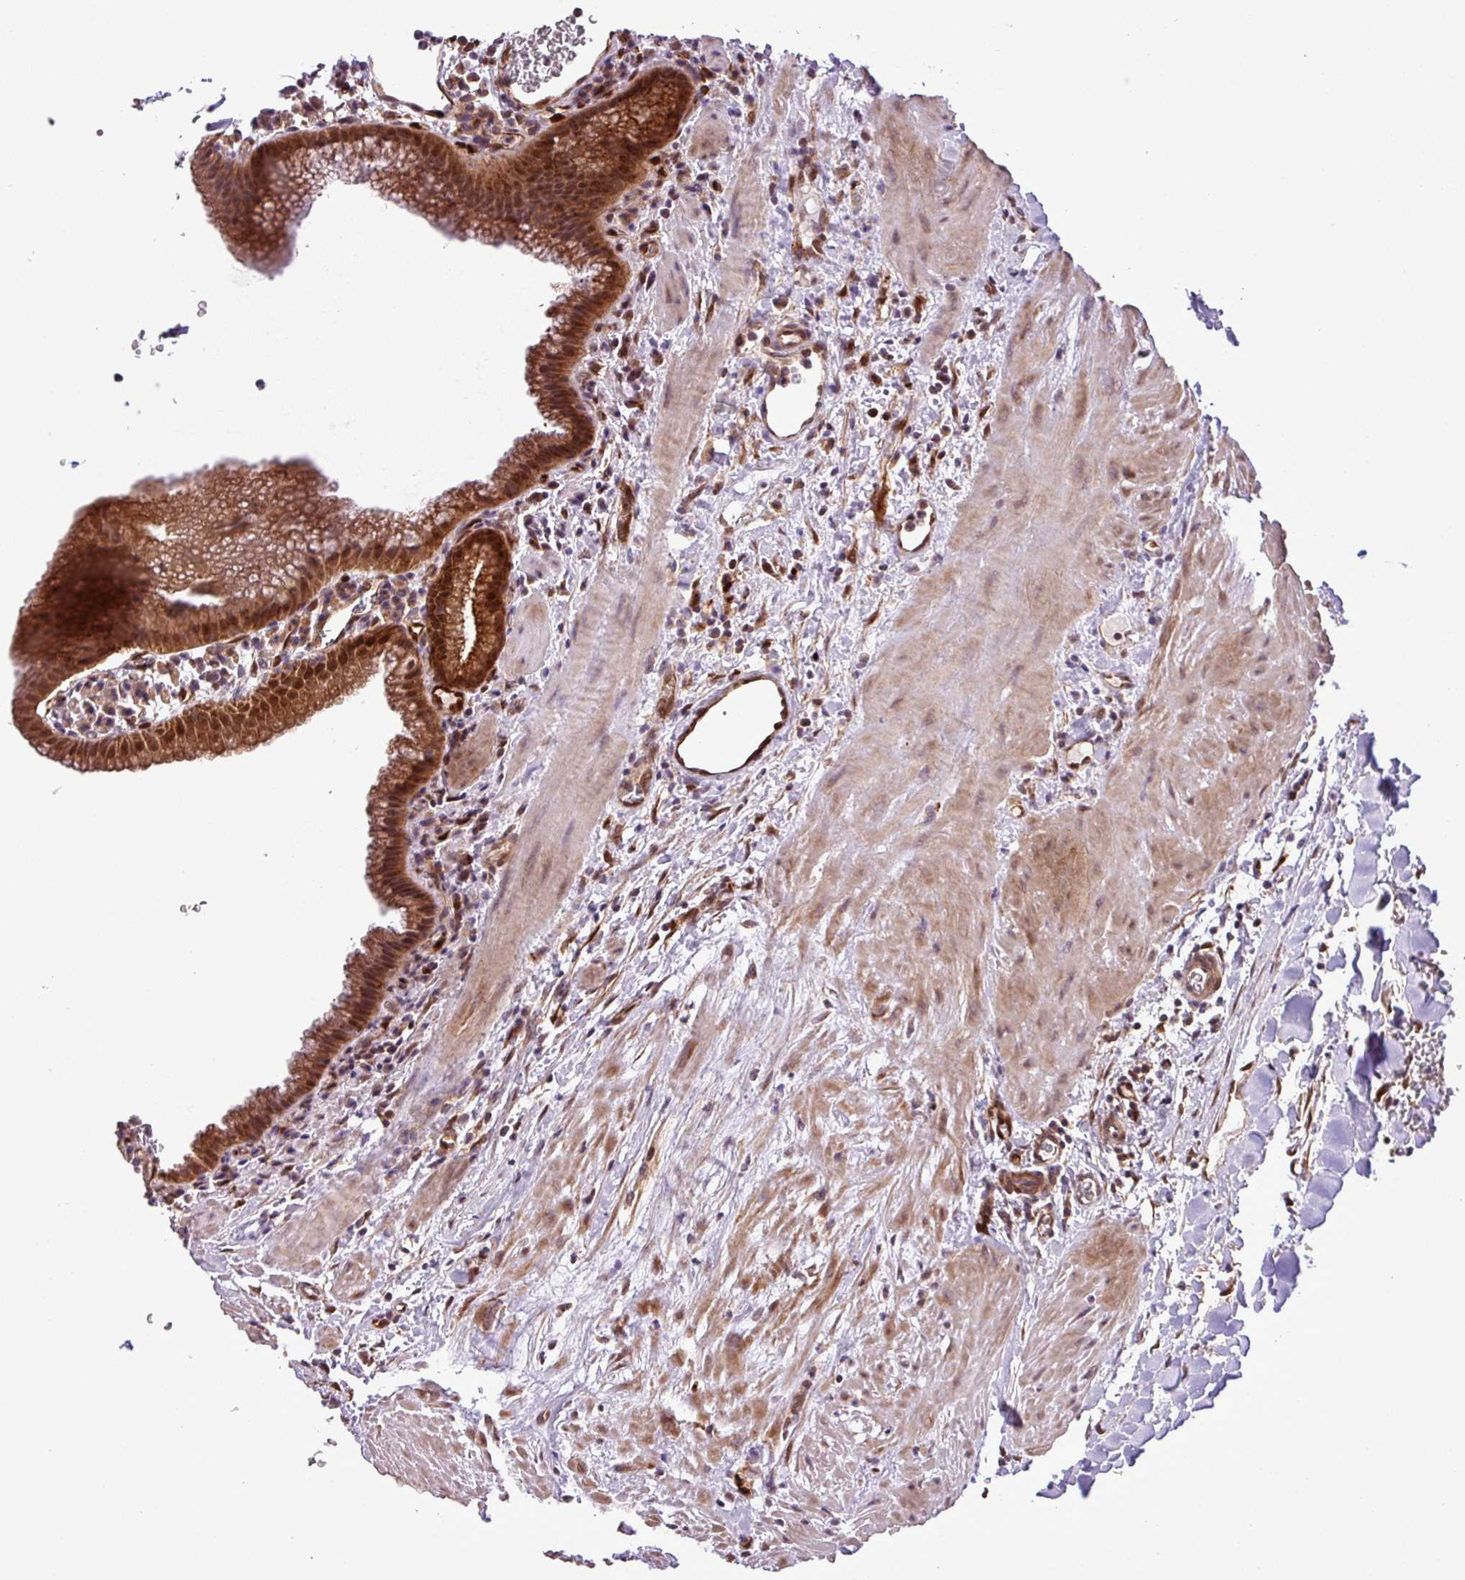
{"staining": {"intensity": "strong", "quantity": ">75%", "location": "cytoplasmic/membranous,nuclear"}, "tissue": "gallbladder", "cell_type": "Glandular cells", "image_type": "normal", "snomed": [{"axis": "morphology", "description": "Normal tissue, NOS"}, {"axis": "topography", "description": "Gallbladder"}], "caption": "High-magnification brightfield microscopy of unremarkable gallbladder stained with DAB (brown) and counterstained with hematoxylin (blue). glandular cells exhibit strong cytoplasmic/membranous,nuclear expression is present in approximately>75% of cells.", "gene": "CARHSP1", "patient": {"sex": "male", "age": 78}}